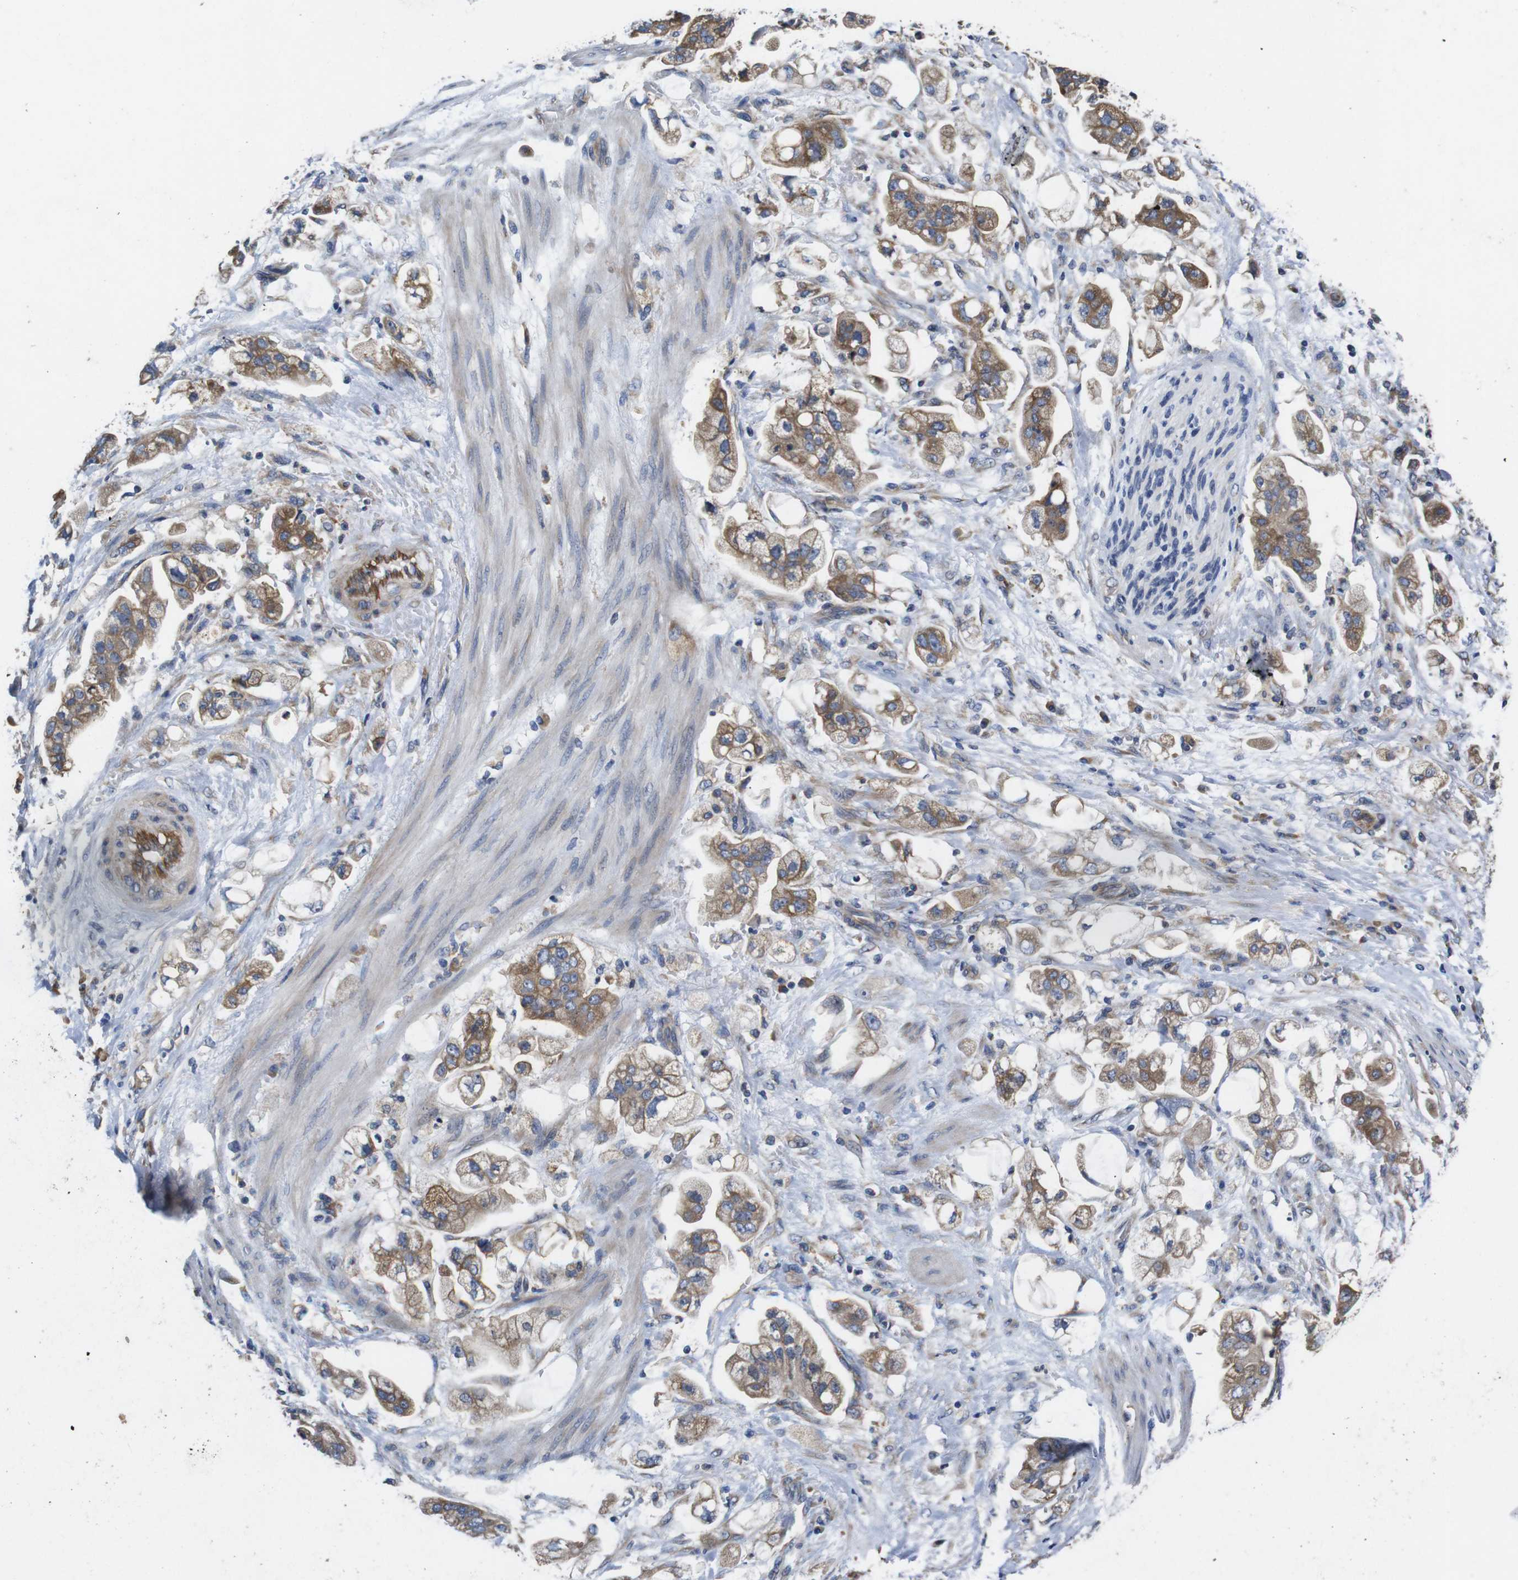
{"staining": {"intensity": "moderate", "quantity": ">75%", "location": "cytoplasmic/membranous"}, "tissue": "stomach cancer", "cell_type": "Tumor cells", "image_type": "cancer", "snomed": [{"axis": "morphology", "description": "Adenocarcinoma, NOS"}, {"axis": "topography", "description": "Stomach"}], "caption": "Immunohistochemistry micrograph of human stomach adenocarcinoma stained for a protein (brown), which exhibits medium levels of moderate cytoplasmic/membranous staining in about >75% of tumor cells.", "gene": "MARCHF7", "patient": {"sex": "male", "age": 62}}